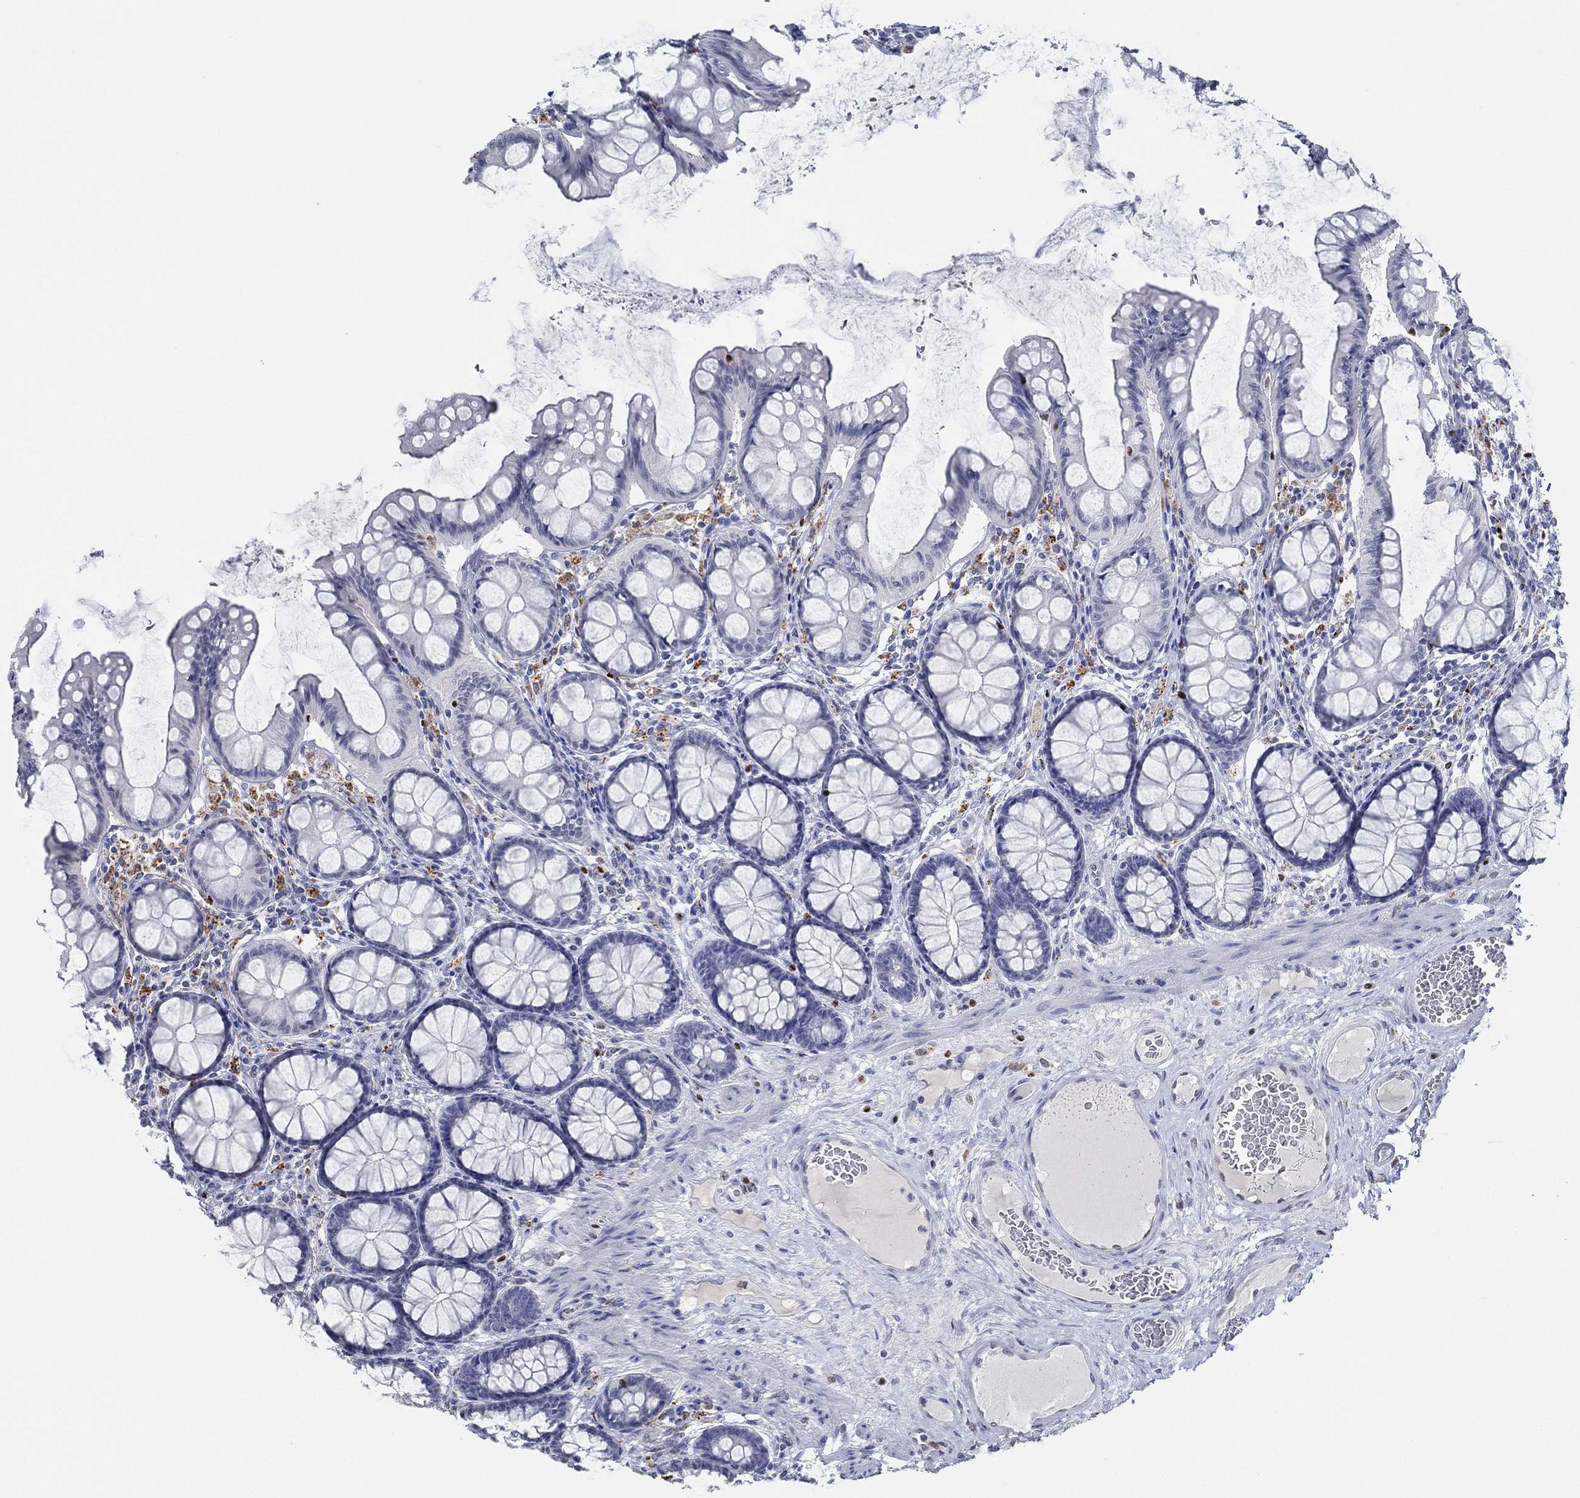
{"staining": {"intensity": "negative", "quantity": "none", "location": "none"}, "tissue": "colon", "cell_type": "Endothelial cells", "image_type": "normal", "snomed": [{"axis": "morphology", "description": "Normal tissue, NOS"}, {"axis": "topography", "description": "Colon"}], "caption": "Endothelial cells show no significant positivity in unremarkable colon. Brightfield microscopy of IHC stained with DAB (brown) and hematoxylin (blue), captured at high magnification.", "gene": "GATA2", "patient": {"sex": "female", "age": 65}}